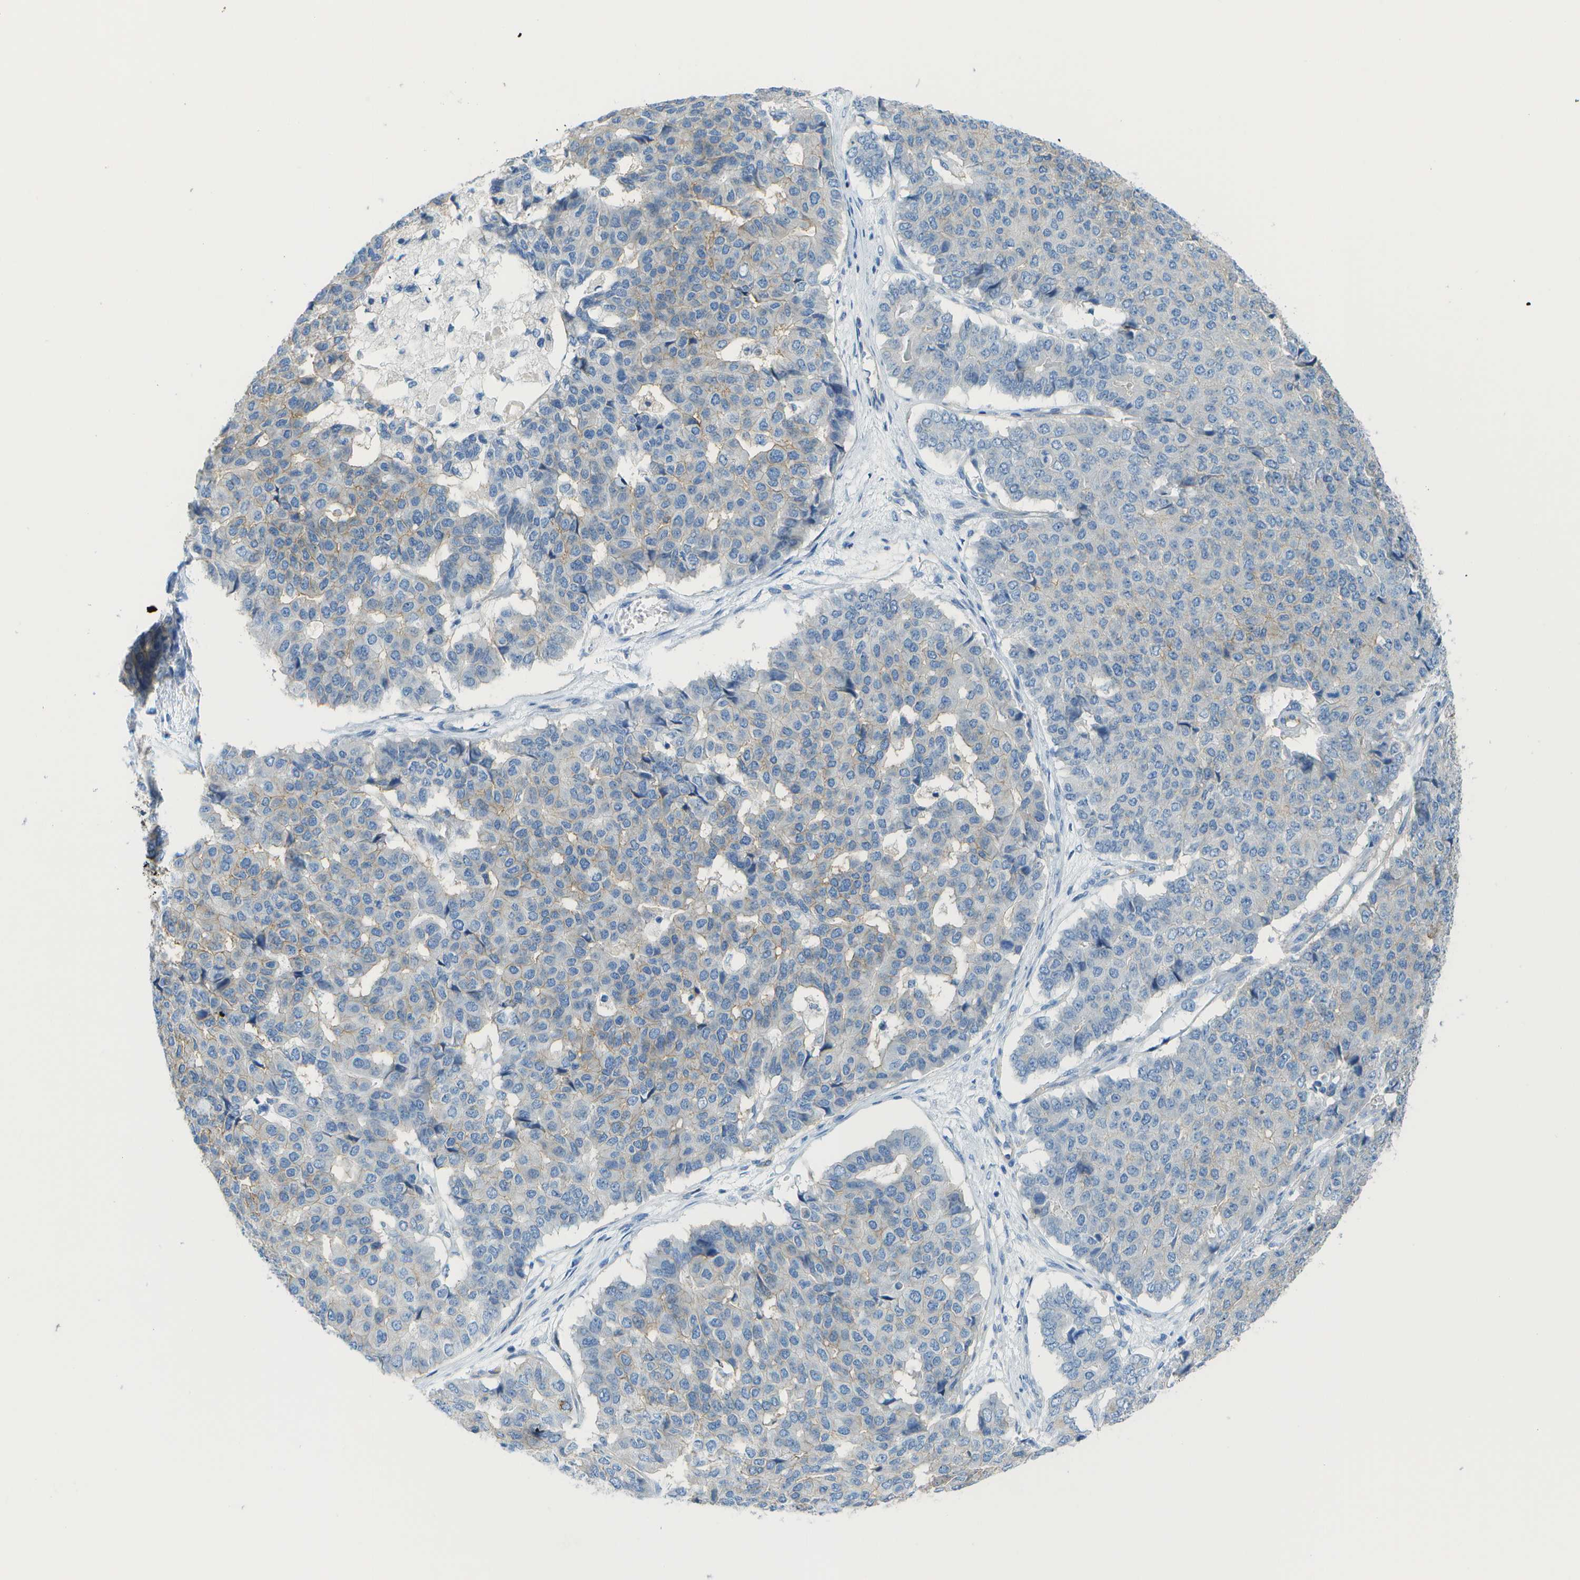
{"staining": {"intensity": "negative", "quantity": "none", "location": "none"}, "tissue": "pancreatic cancer", "cell_type": "Tumor cells", "image_type": "cancer", "snomed": [{"axis": "morphology", "description": "Adenocarcinoma, NOS"}, {"axis": "topography", "description": "Pancreas"}], "caption": "Micrograph shows no significant protein expression in tumor cells of pancreatic adenocarcinoma.", "gene": "CD46", "patient": {"sex": "male", "age": 50}}